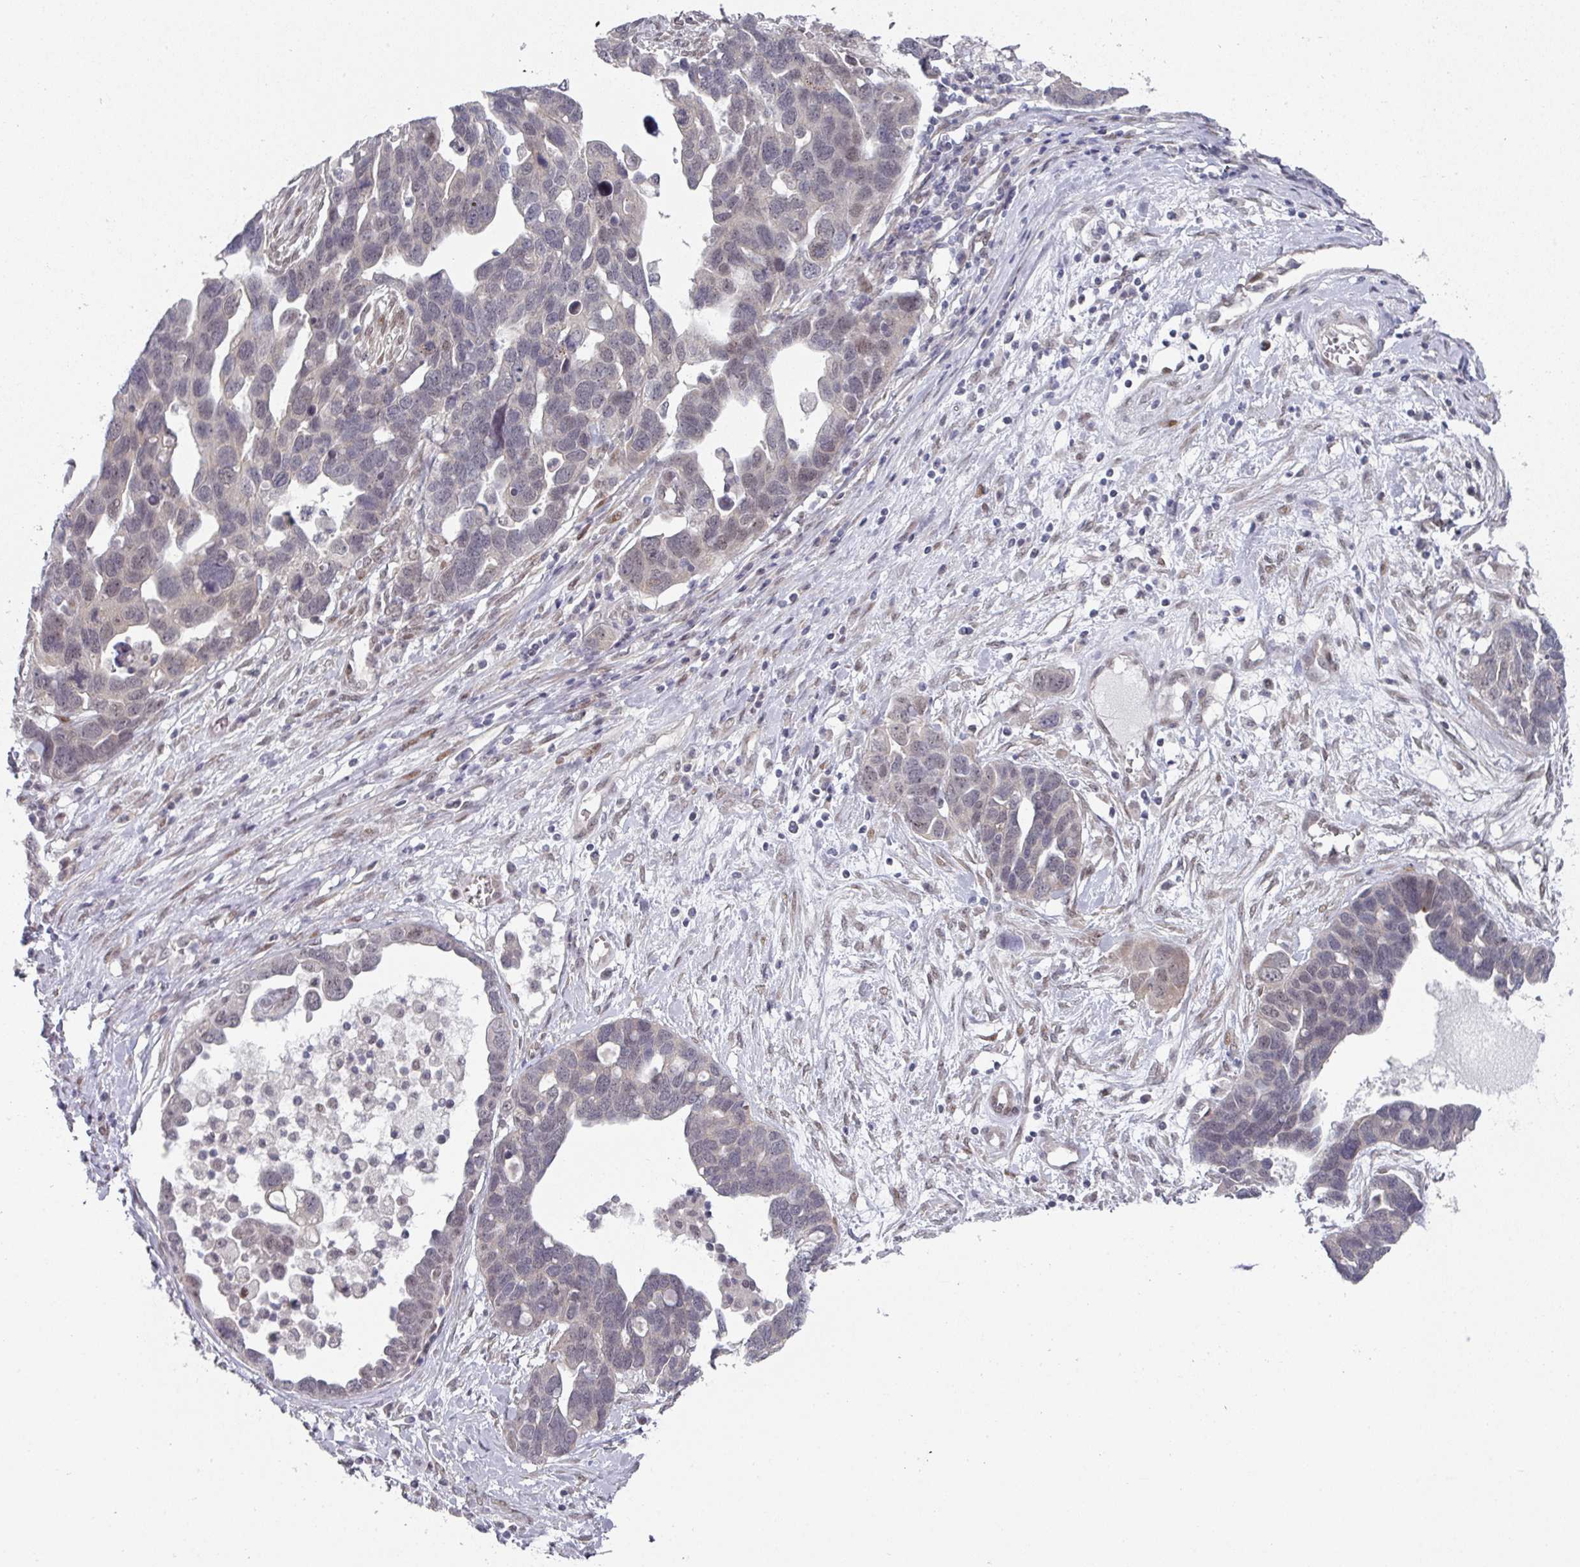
{"staining": {"intensity": "negative", "quantity": "none", "location": "none"}, "tissue": "ovarian cancer", "cell_type": "Tumor cells", "image_type": "cancer", "snomed": [{"axis": "morphology", "description": "Cystadenocarcinoma, serous, NOS"}, {"axis": "topography", "description": "Ovary"}], "caption": "Micrograph shows no protein positivity in tumor cells of ovarian cancer (serous cystadenocarcinoma) tissue.", "gene": "TMCC1", "patient": {"sex": "female", "age": 54}}